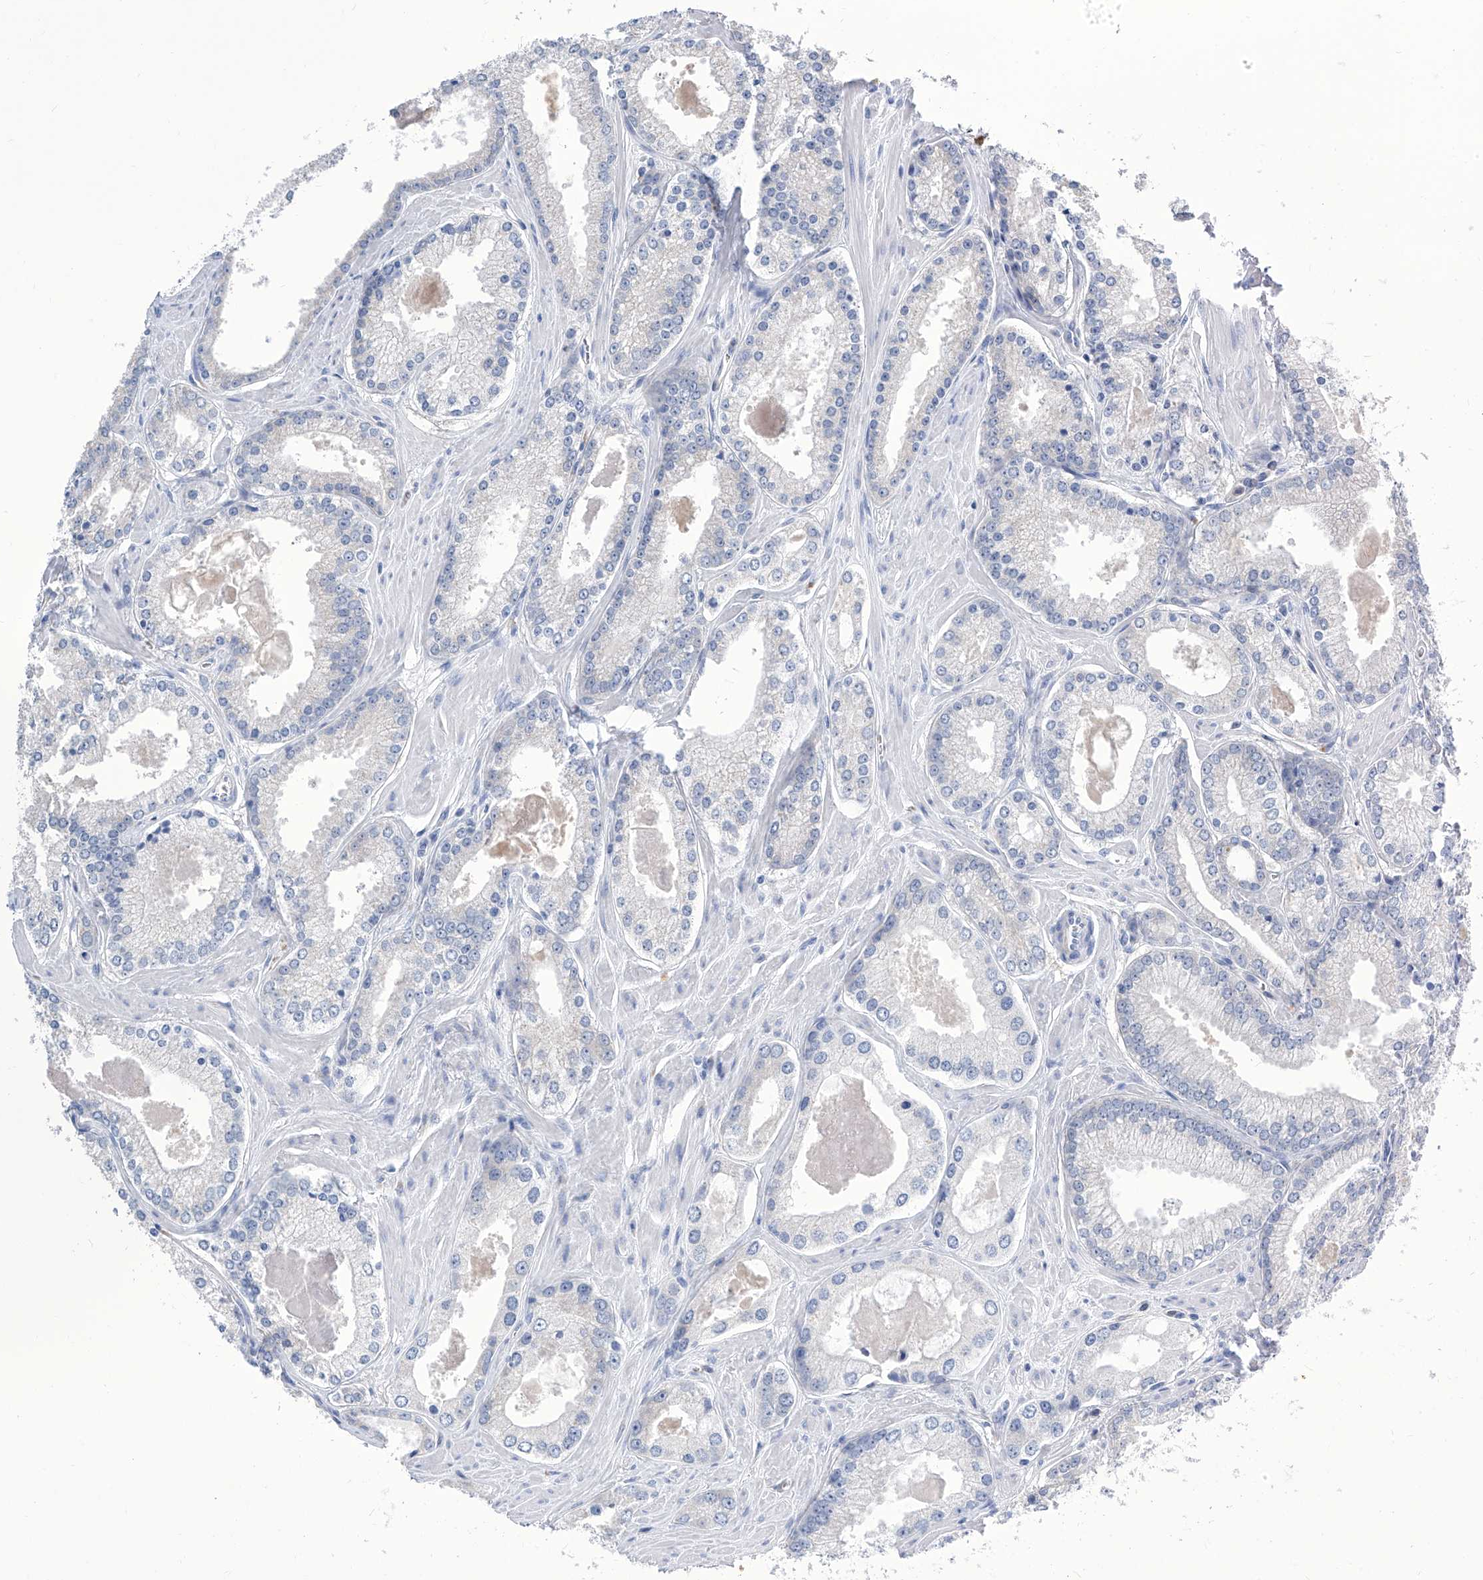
{"staining": {"intensity": "negative", "quantity": "none", "location": "none"}, "tissue": "prostate cancer", "cell_type": "Tumor cells", "image_type": "cancer", "snomed": [{"axis": "morphology", "description": "Adenocarcinoma, Low grade"}, {"axis": "topography", "description": "Prostate"}], "caption": "Low-grade adenocarcinoma (prostate) stained for a protein using immunohistochemistry (IHC) reveals no positivity tumor cells.", "gene": "IMPA2", "patient": {"sex": "male", "age": 54}}